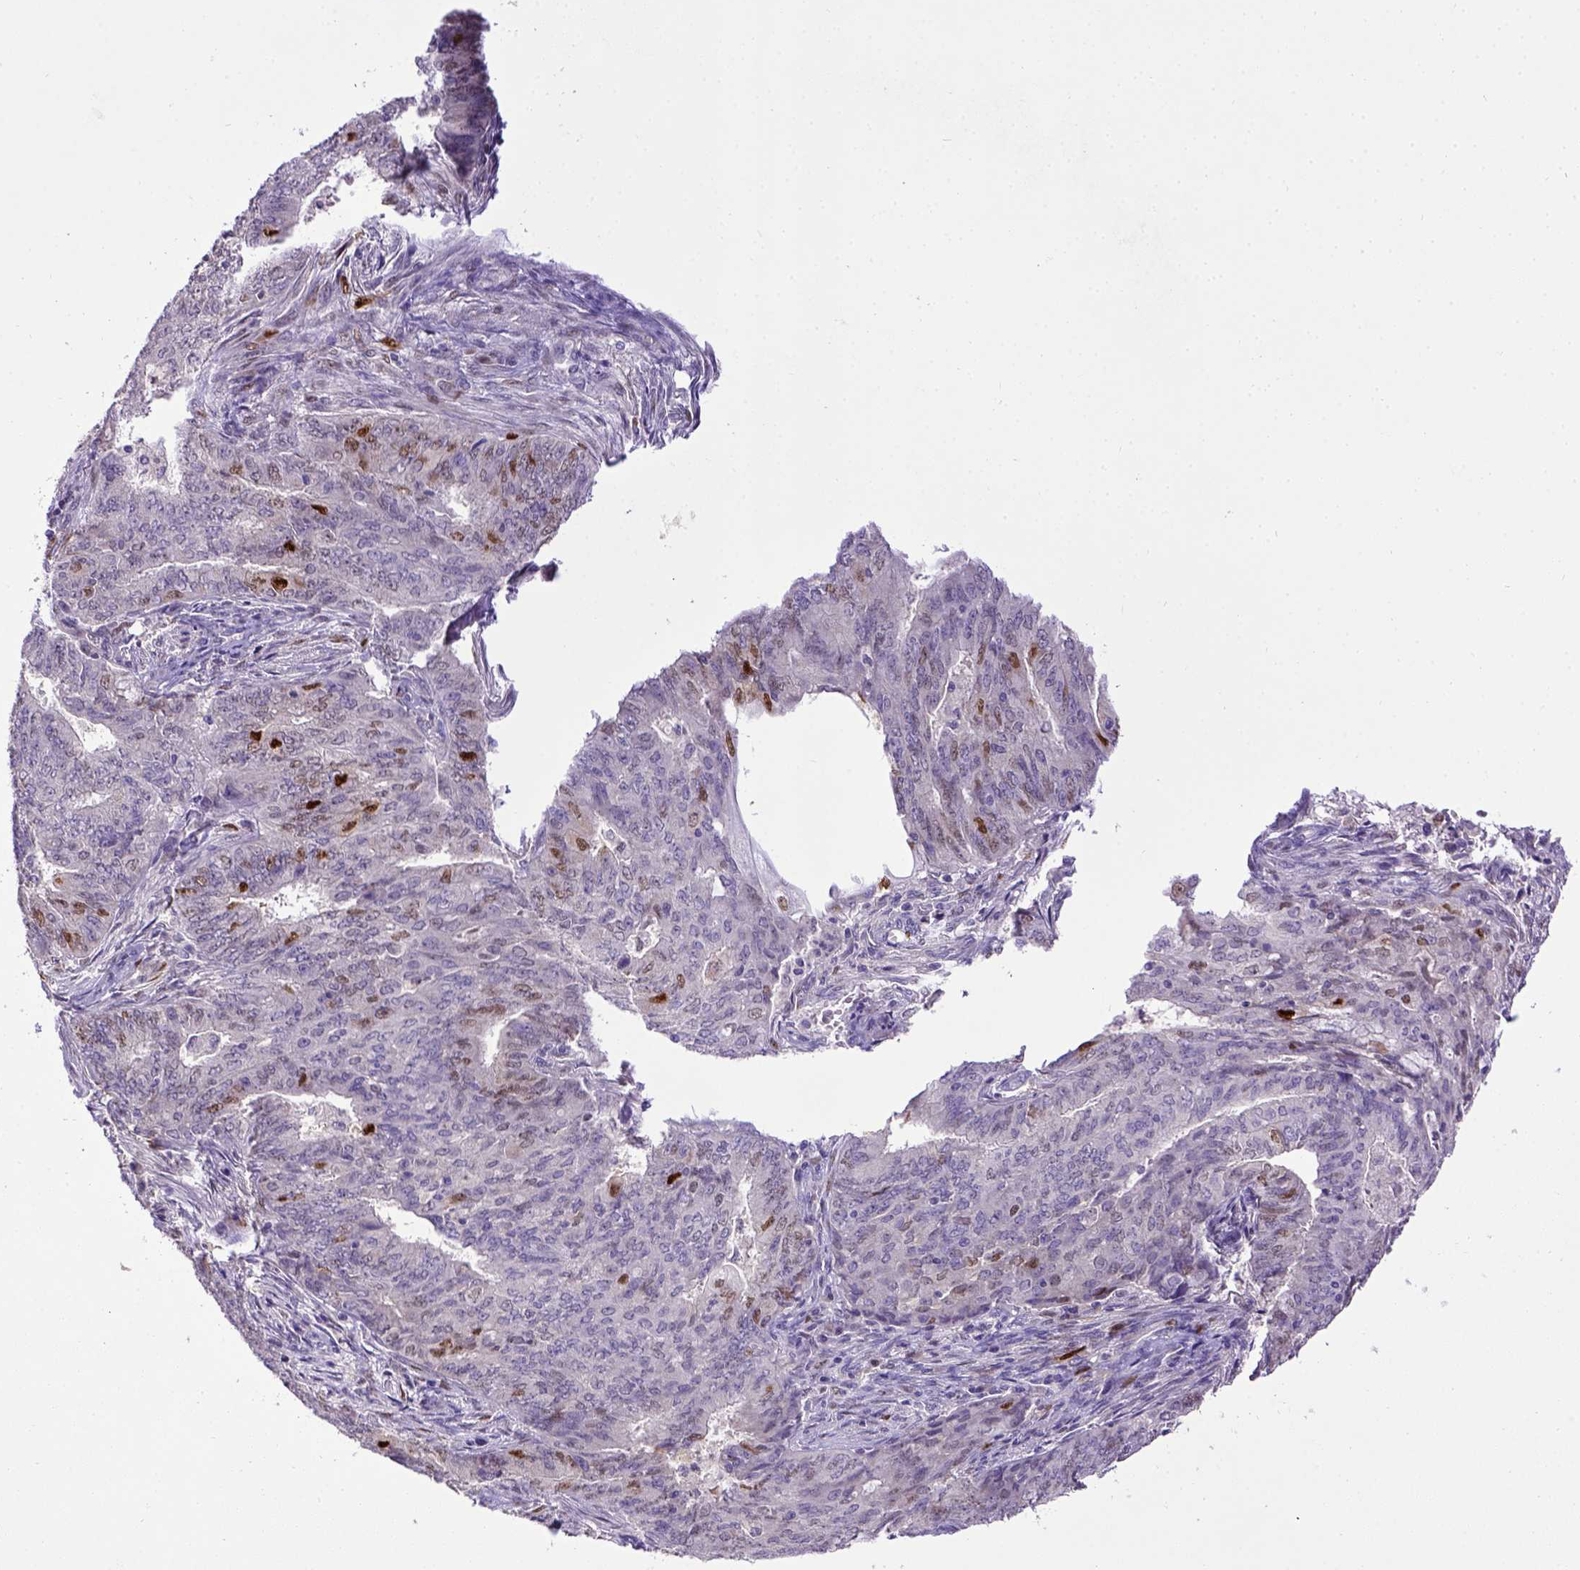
{"staining": {"intensity": "strong", "quantity": "<25%", "location": "nuclear"}, "tissue": "endometrial cancer", "cell_type": "Tumor cells", "image_type": "cancer", "snomed": [{"axis": "morphology", "description": "Adenocarcinoma, NOS"}, {"axis": "topography", "description": "Endometrium"}], "caption": "Endometrial adenocarcinoma tissue exhibits strong nuclear positivity in approximately <25% of tumor cells", "gene": "CDKN1A", "patient": {"sex": "female", "age": 62}}